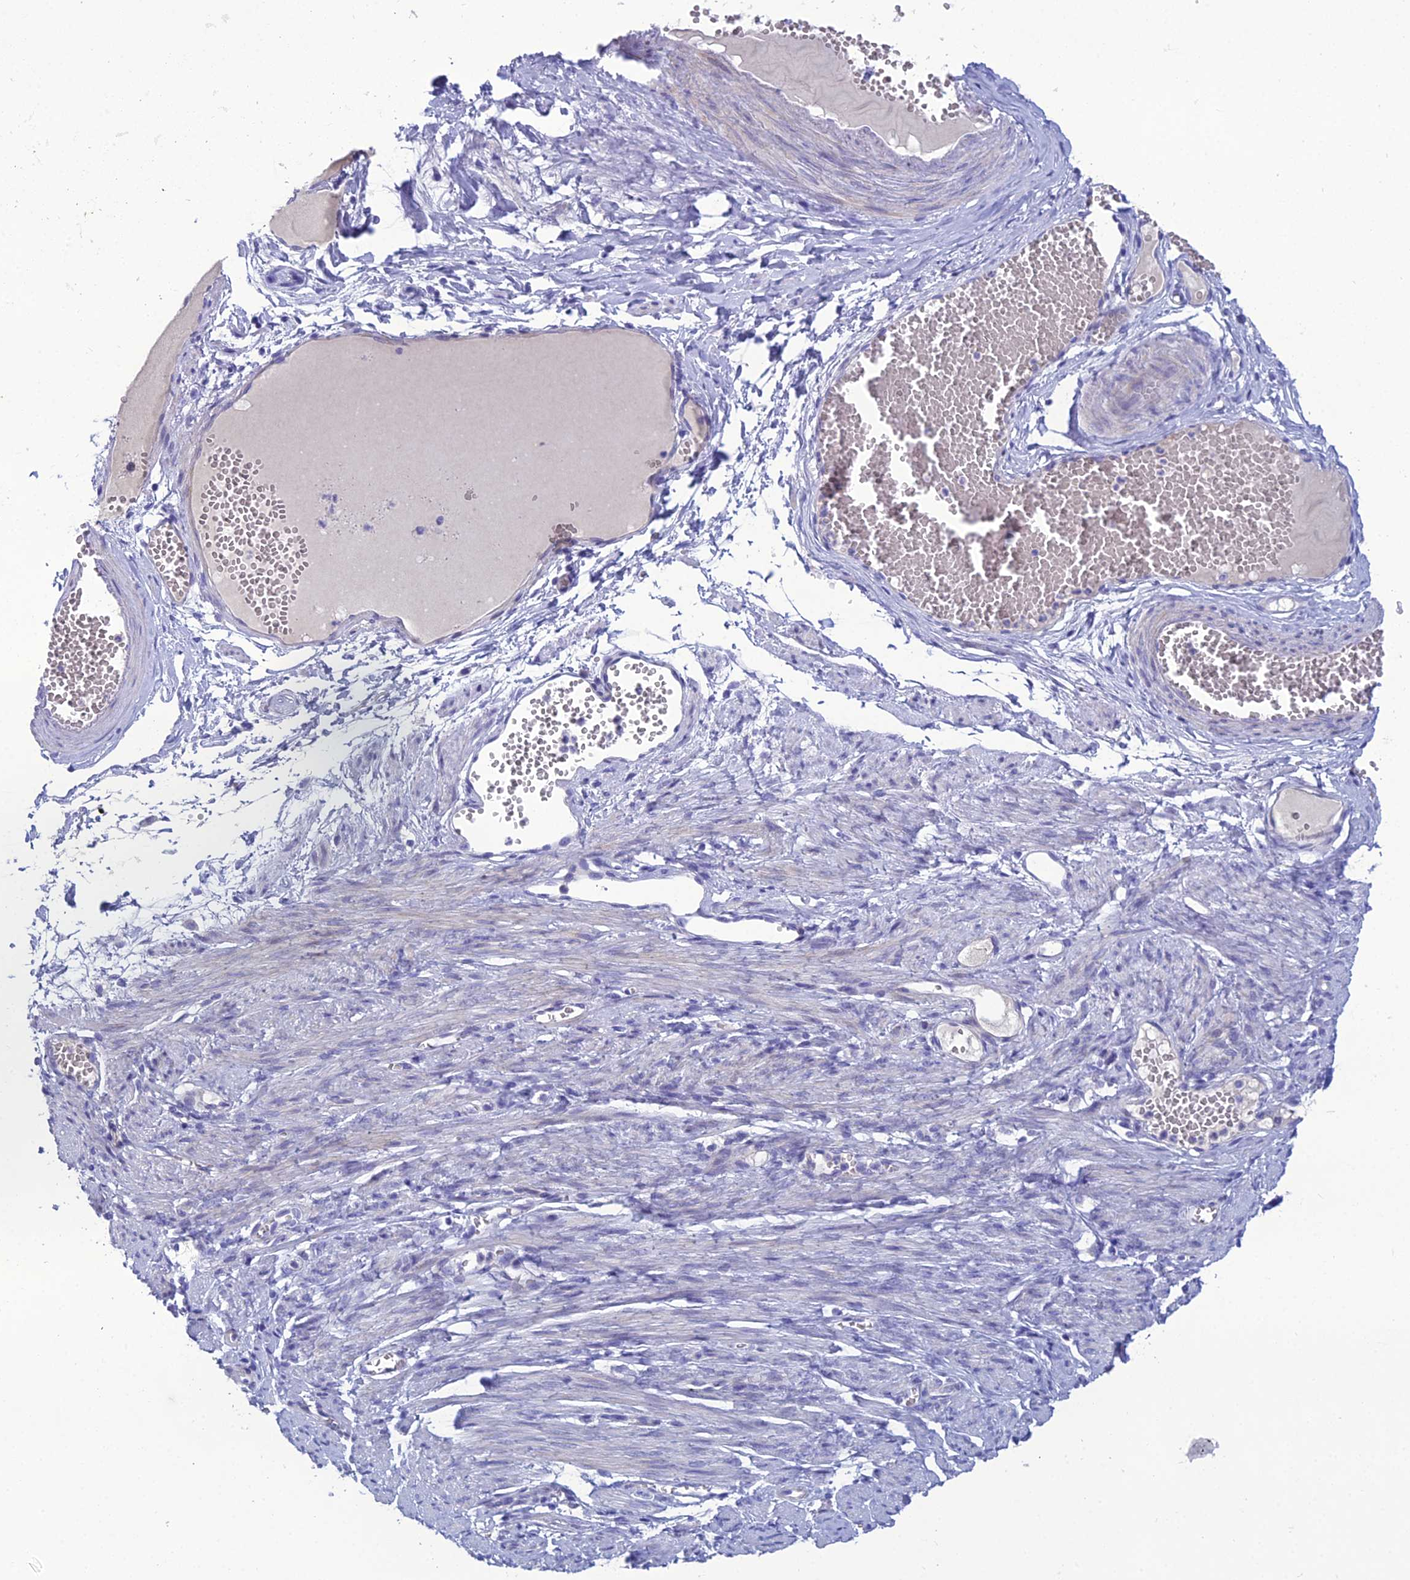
{"staining": {"intensity": "negative", "quantity": "none", "location": "none"}, "tissue": "adipose tissue", "cell_type": "Adipocytes", "image_type": "normal", "snomed": [{"axis": "morphology", "description": "Normal tissue, NOS"}, {"axis": "topography", "description": "Smooth muscle"}, {"axis": "topography", "description": "Peripheral nerve tissue"}], "caption": "DAB immunohistochemical staining of normal human adipose tissue displays no significant positivity in adipocytes.", "gene": "OR56B1", "patient": {"sex": "female", "age": 39}}